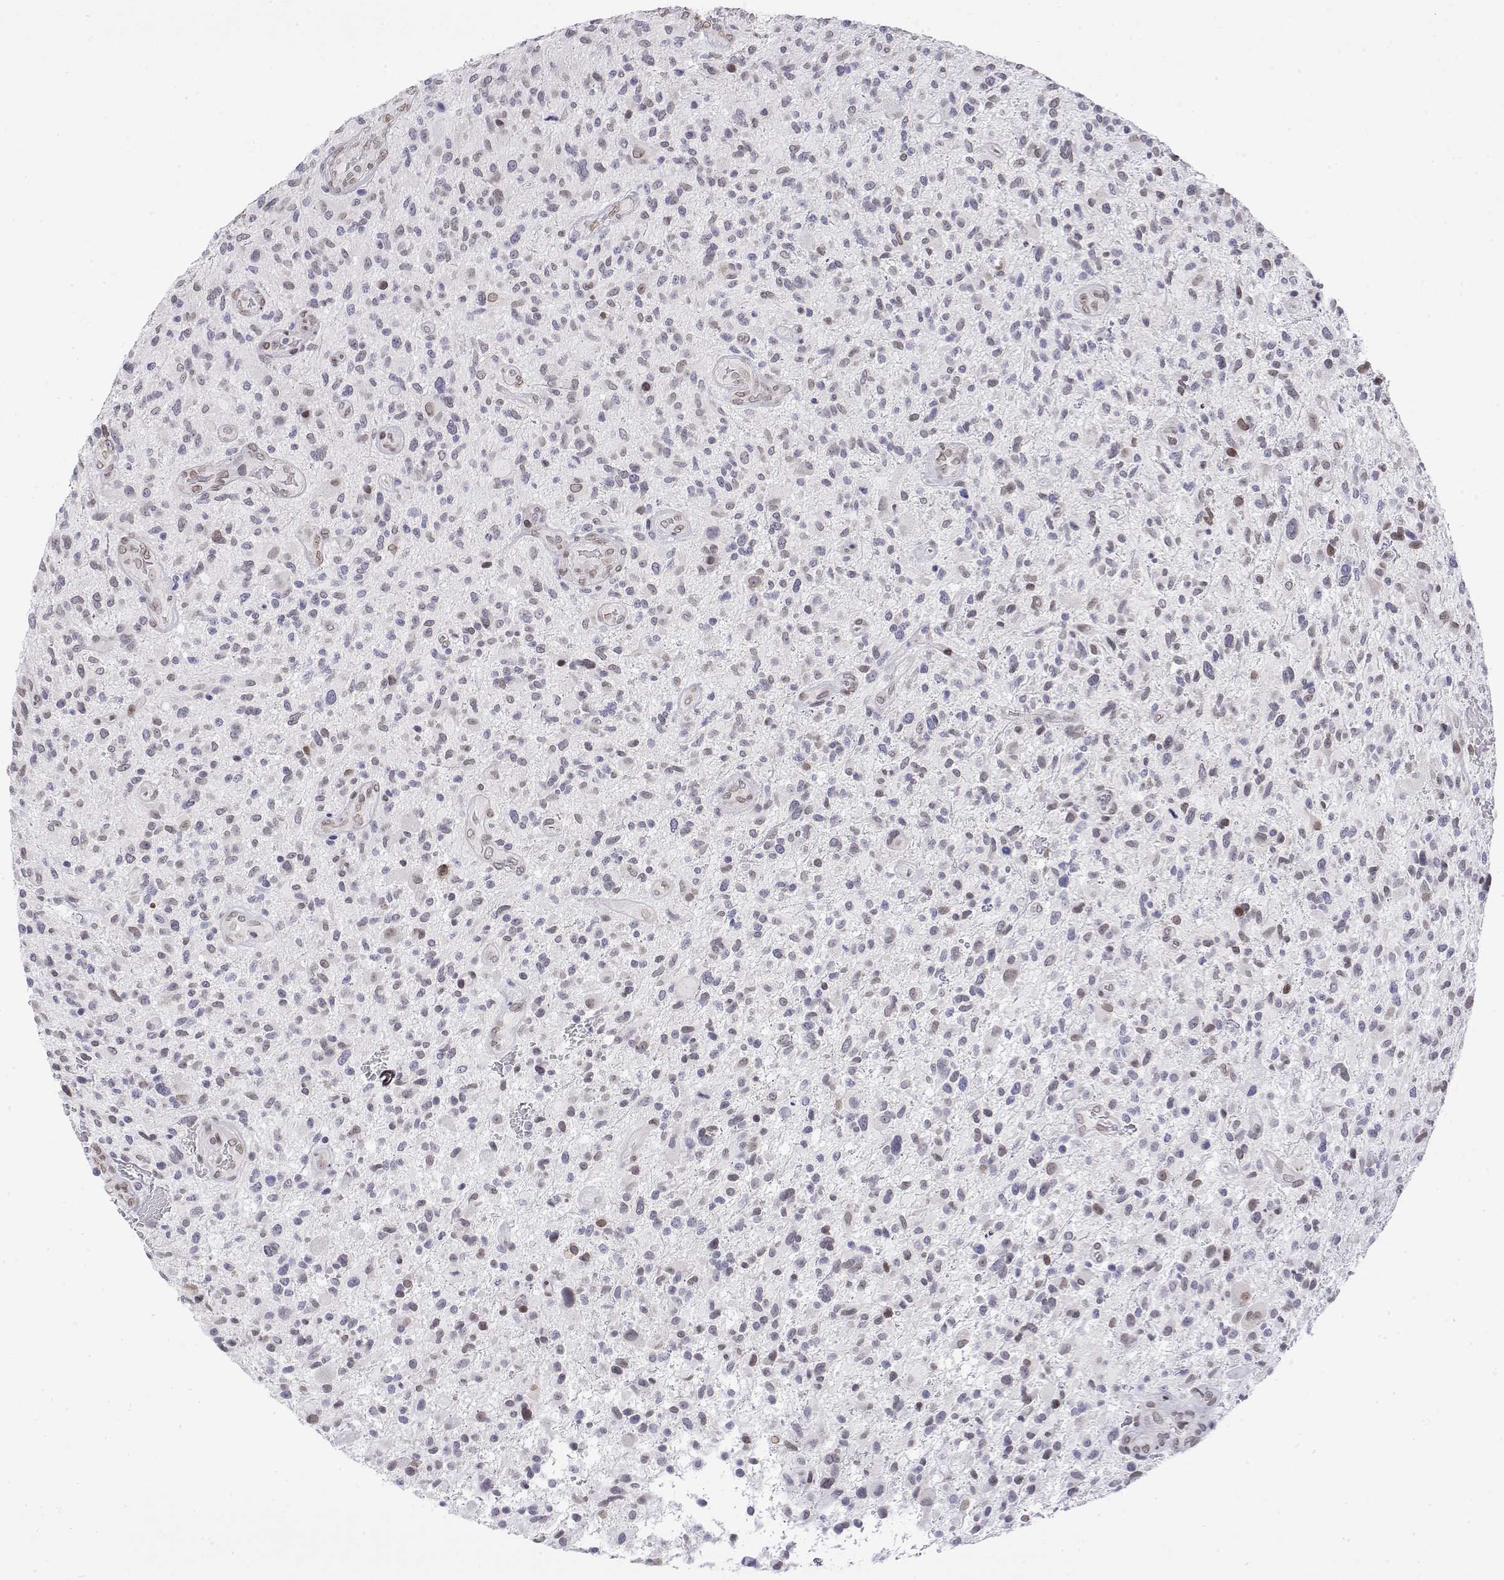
{"staining": {"intensity": "weak", "quantity": "<25%", "location": "nuclear"}, "tissue": "glioma", "cell_type": "Tumor cells", "image_type": "cancer", "snomed": [{"axis": "morphology", "description": "Glioma, malignant, High grade"}, {"axis": "topography", "description": "Brain"}], "caption": "Photomicrograph shows no protein staining in tumor cells of glioma tissue. (Stains: DAB immunohistochemistry (IHC) with hematoxylin counter stain, Microscopy: brightfield microscopy at high magnification).", "gene": "ZNF532", "patient": {"sex": "male", "age": 47}}